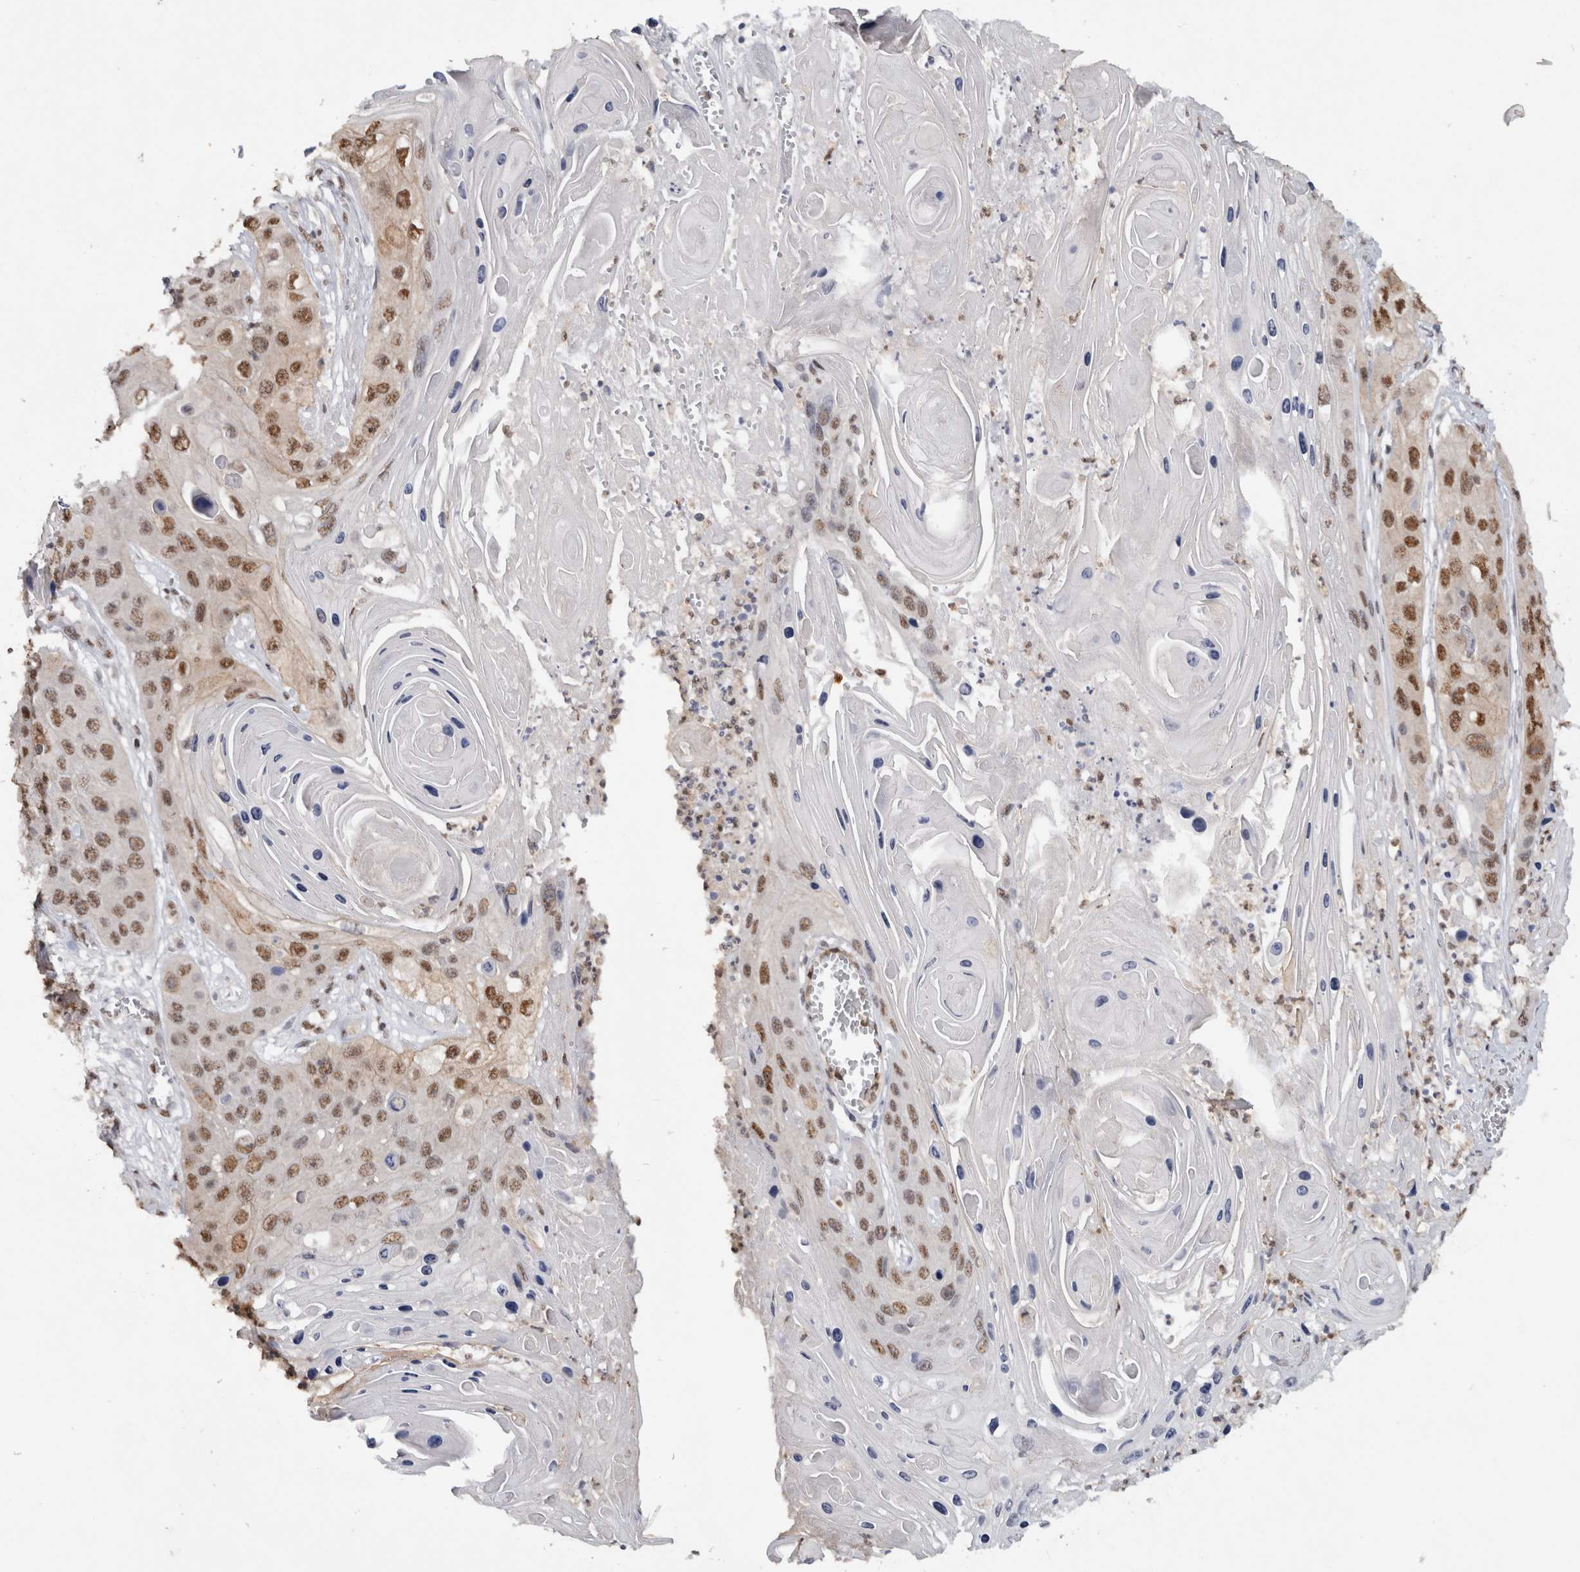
{"staining": {"intensity": "moderate", "quantity": "25%-75%", "location": "nuclear"}, "tissue": "skin cancer", "cell_type": "Tumor cells", "image_type": "cancer", "snomed": [{"axis": "morphology", "description": "Squamous cell carcinoma, NOS"}, {"axis": "topography", "description": "Skin"}], "caption": "Immunohistochemical staining of human skin cancer (squamous cell carcinoma) shows moderate nuclear protein positivity in about 25%-75% of tumor cells.", "gene": "RPS6KA2", "patient": {"sex": "male", "age": 55}}